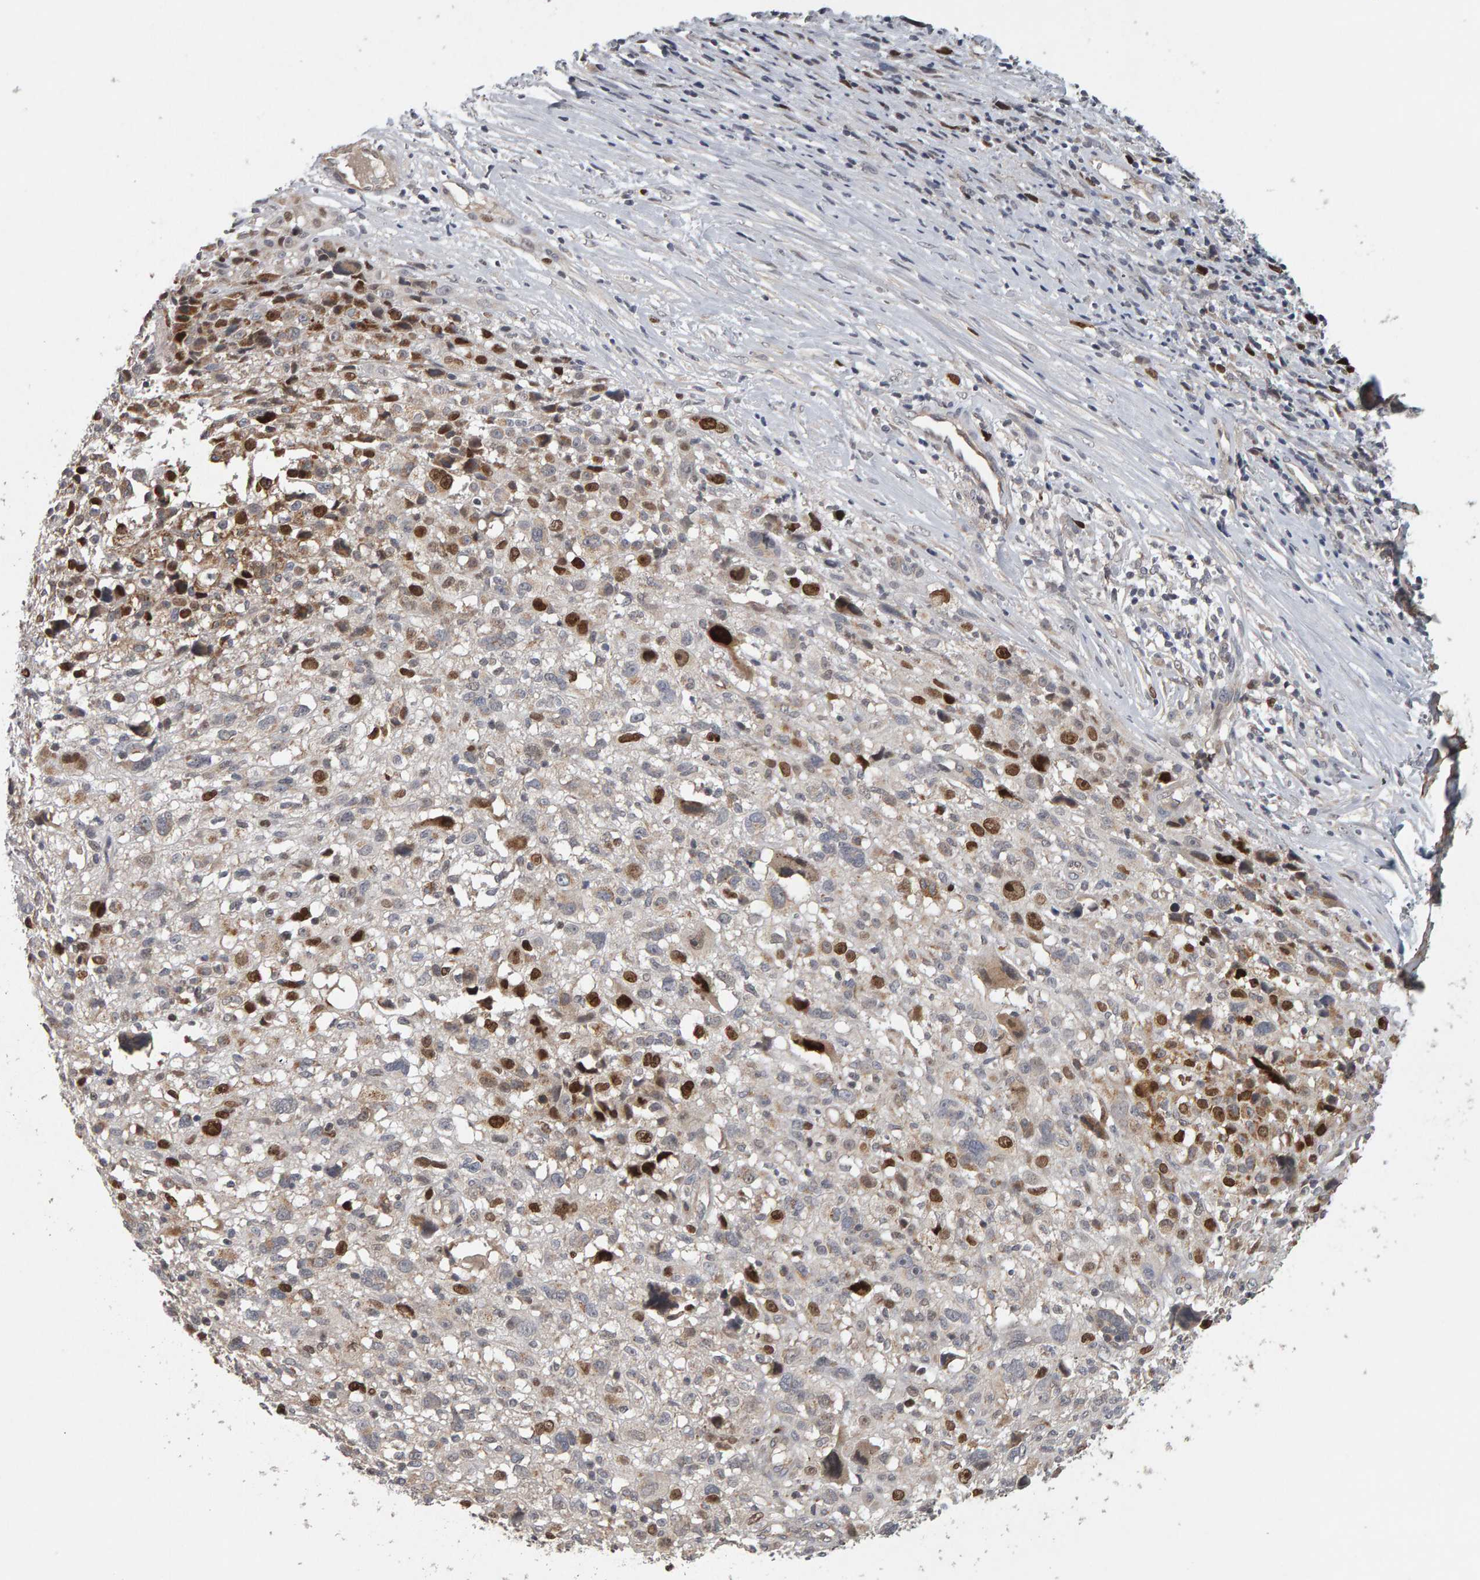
{"staining": {"intensity": "strong", "quantity": "<25%", "location": "nuclear"}, "tissue": "melanoma", "cell_type": "Tumor cells", "image_type": "cancer", "snomed": [{"axis": "morphology", "description": "Malignant melanoma, NOS"}, {"axis": "topography", "description": "Skin"}], "caption": "Melanoma stained with a brown dye demonstrates strong nuclear positive positivity in about <25% of tumor cells.", "gene": "CDCA5", "patient": {"sex": "female", "age": 55}}